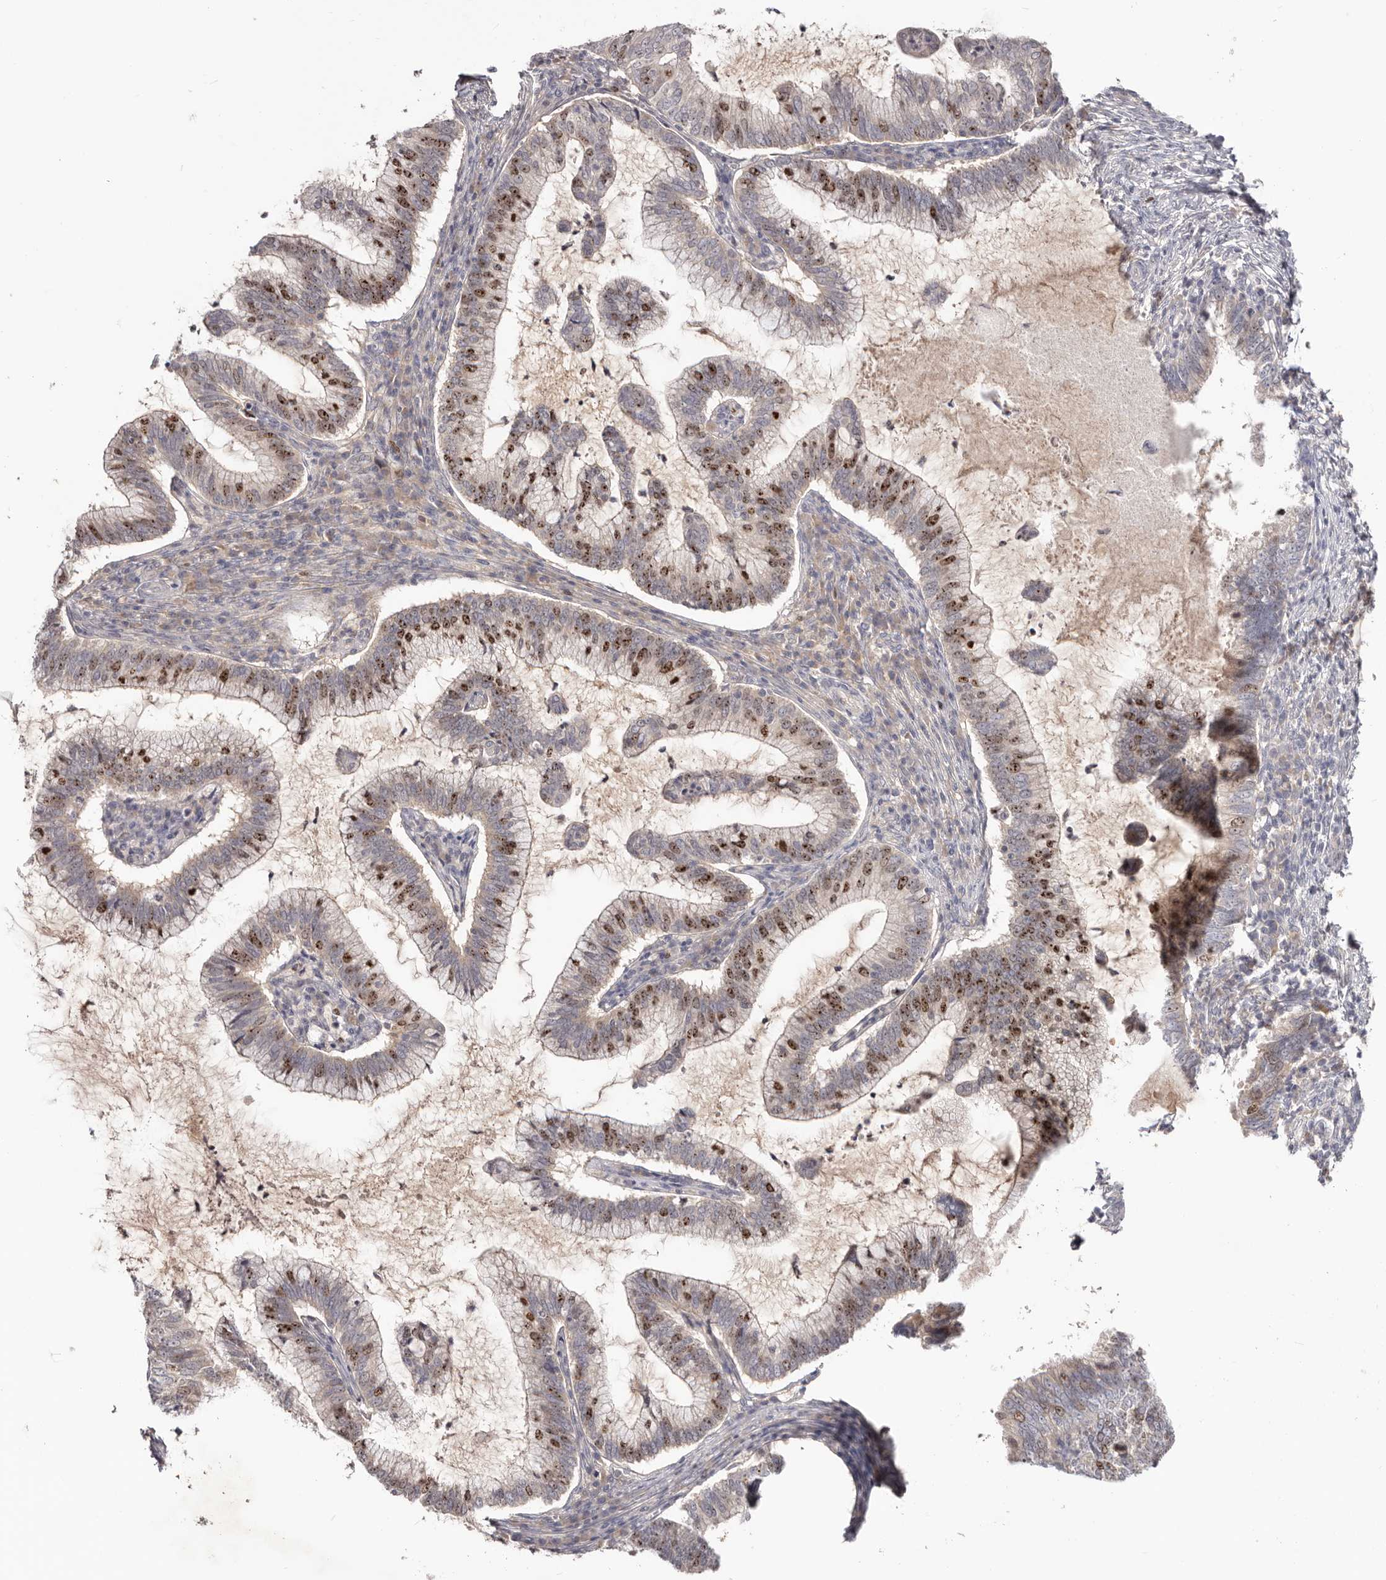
{"staining": {"intensity": "moderate", "quantity": "25%-75%", "location": "nuclear"}, "tissue": "cervical cancer", "cell_type": "Tumor cells", "image_type": "cancer", "snomed": [{"axis": "morphology", "description": "Adenocarcinoma, NOS"}, {"axis": "topography", "description": "Cervix"}], "caption": "Immunohistochemical staining of cervical adenocarcinoma demonstrates medium levels of moderate nuclear positivity in about 25%-75% of tumor cells.", "gene": "CCDC190", "patient": {"sex": "female", "age": 36}}